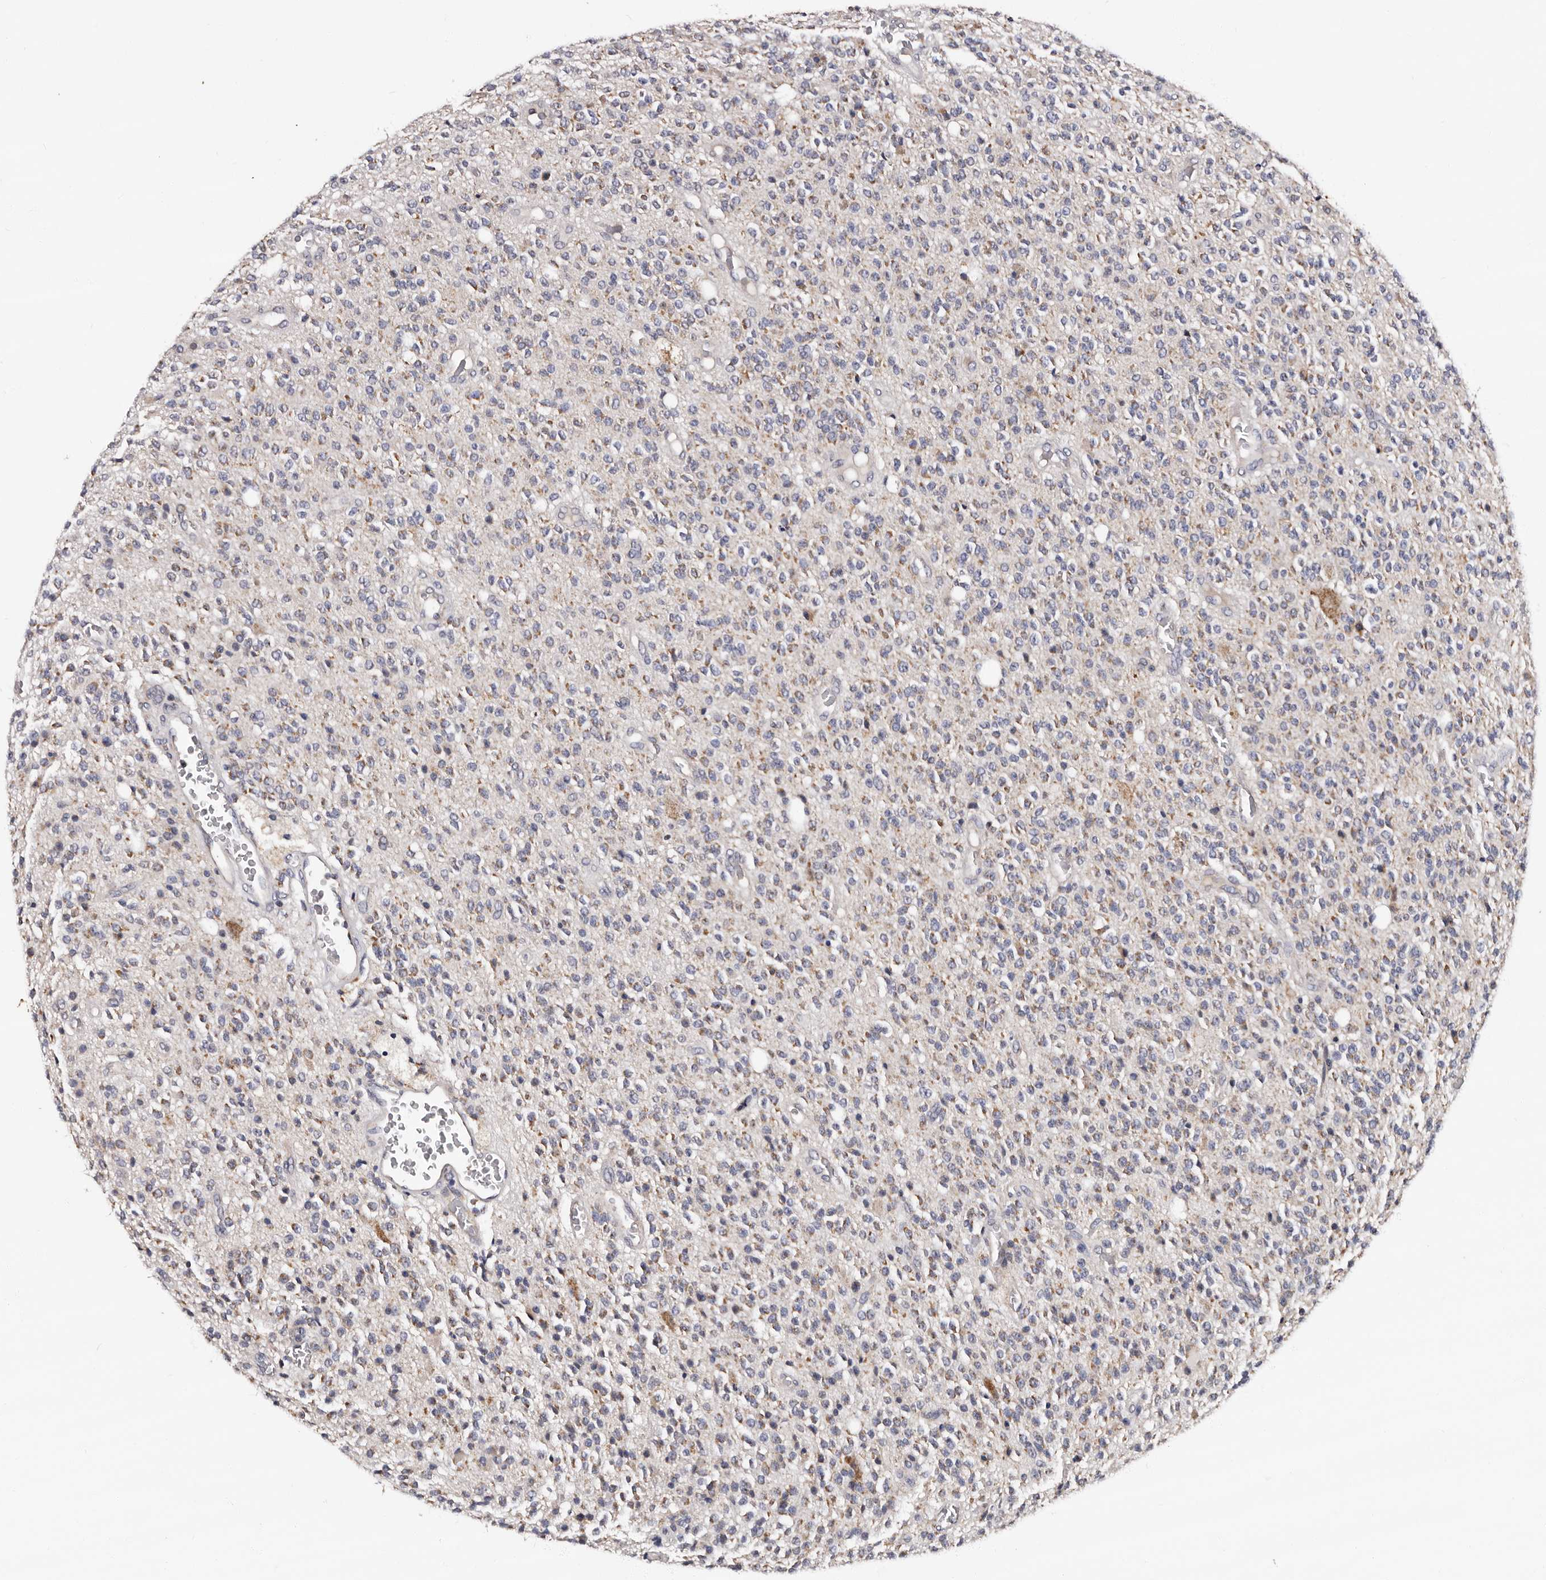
{"staining": {"intensity": "moderate", "quantity": "25%-75%", "location": "cytoplasmic/membranous"}, "tissue": "glioma", "cell_type": "Tumor cells", "image_type": "cancer", "snomed": [{"axis": "morphology", "description": "Glioma, malignant, High grade"}, {"axis": "topography", "description": "Brain"}], "caption": "Malignant glioma (high-grade) stained with a brown dye displays moderate cytoplasmic/membranous positive positivity in approximately 25%-75% of tumor cells.", "gene": "TAF4B", "patient": {"sex": "male", "age": 34}}